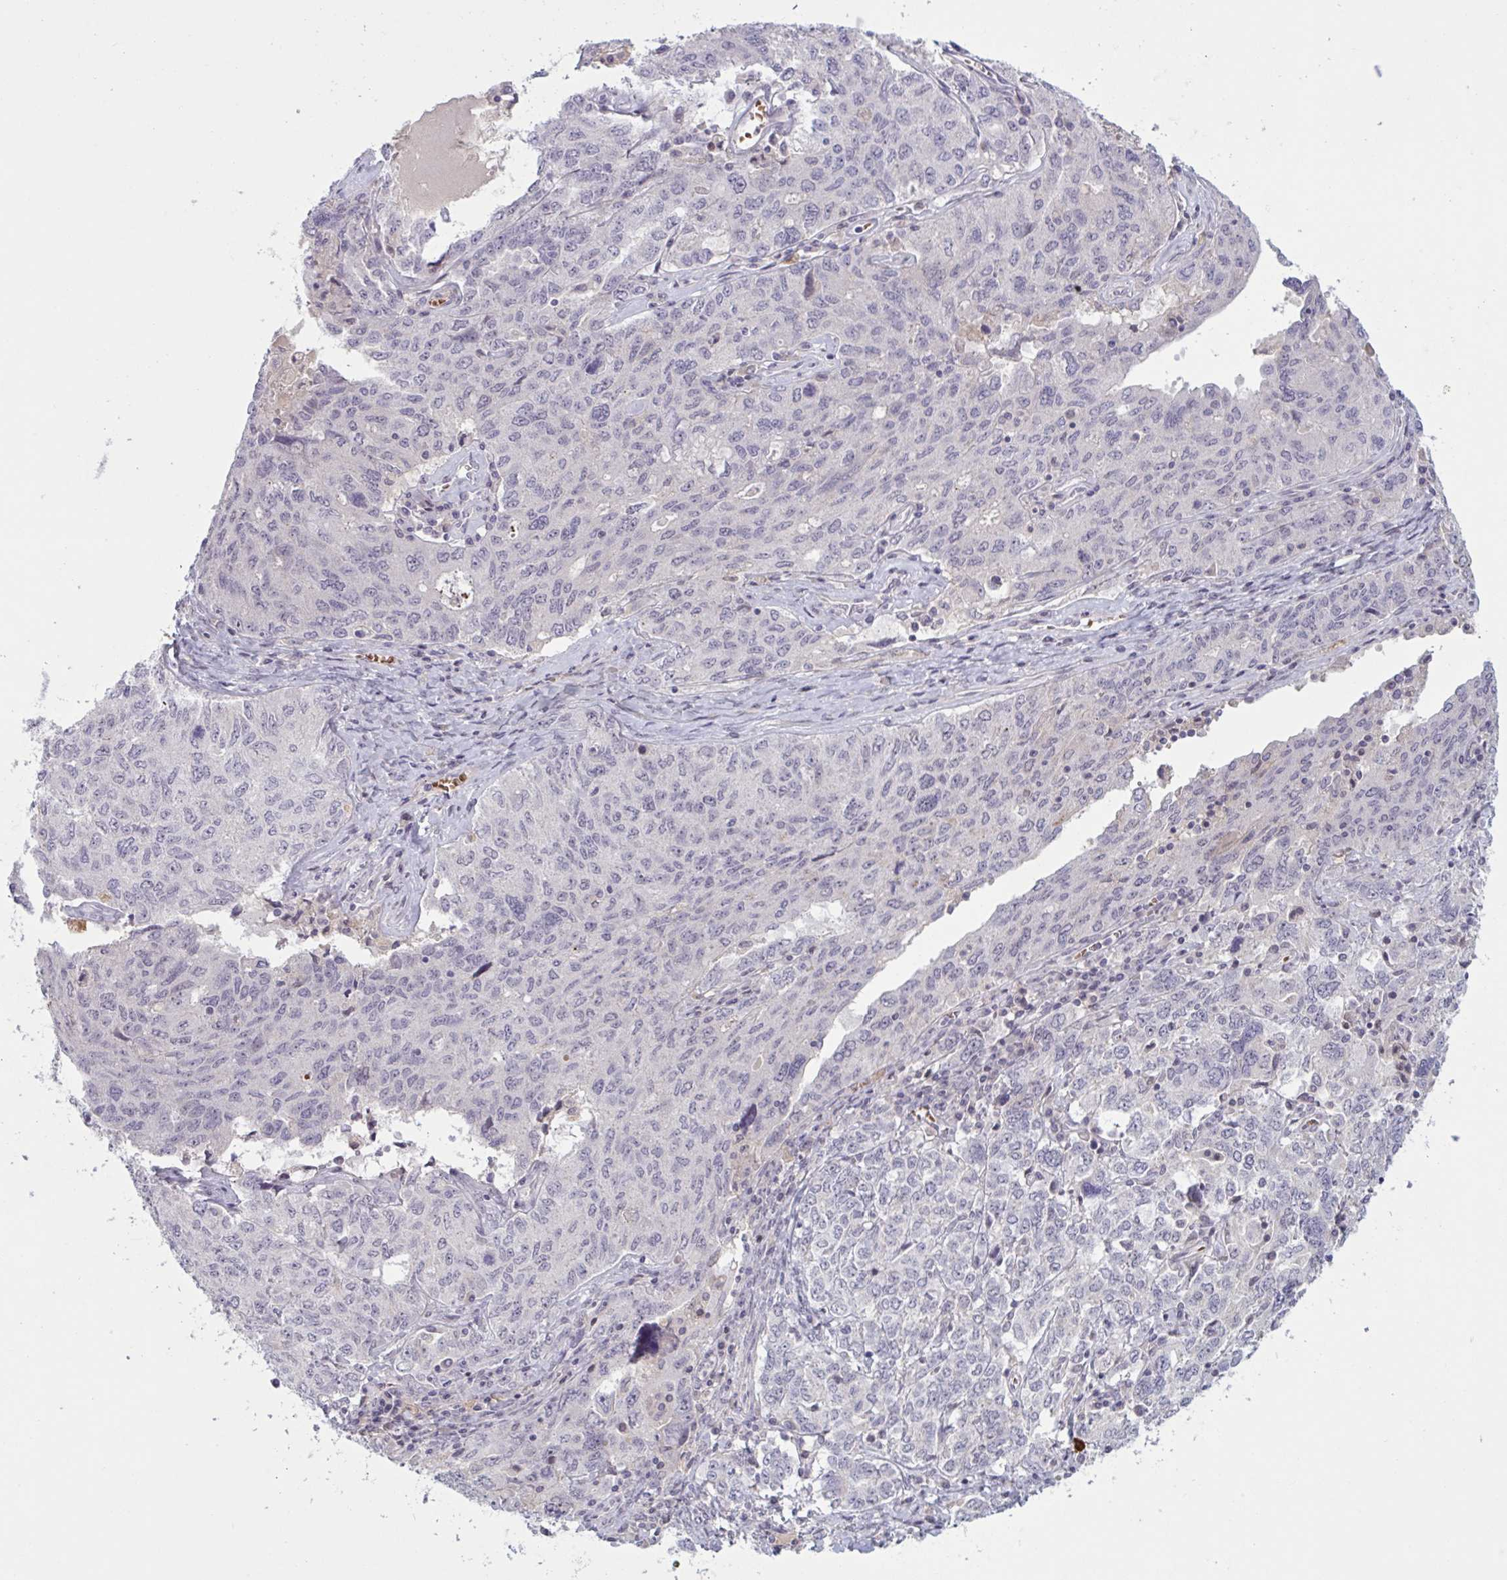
{"staining": {"intensity": "negative", "quantity": "none", "location": "none"}, "tissue": "ovarian cancer", "cell_type": "Tumor cells", "image_type": "cancer", "snomed": [{"axis": "morphology", "description": "Carcinoma, endometroid"}, {"axis": "topography", "description": "Ovary"}], "caption": "Tumor cells are negative for brown protein staining in ovarian cancer (endometroid carcinoma). The staining is performed using DAB brown chromogen with nuclei counter-stained in using hematoxylin.", "gene": "RFPL4B", "patient": {"sex": "female", "age": 62}}